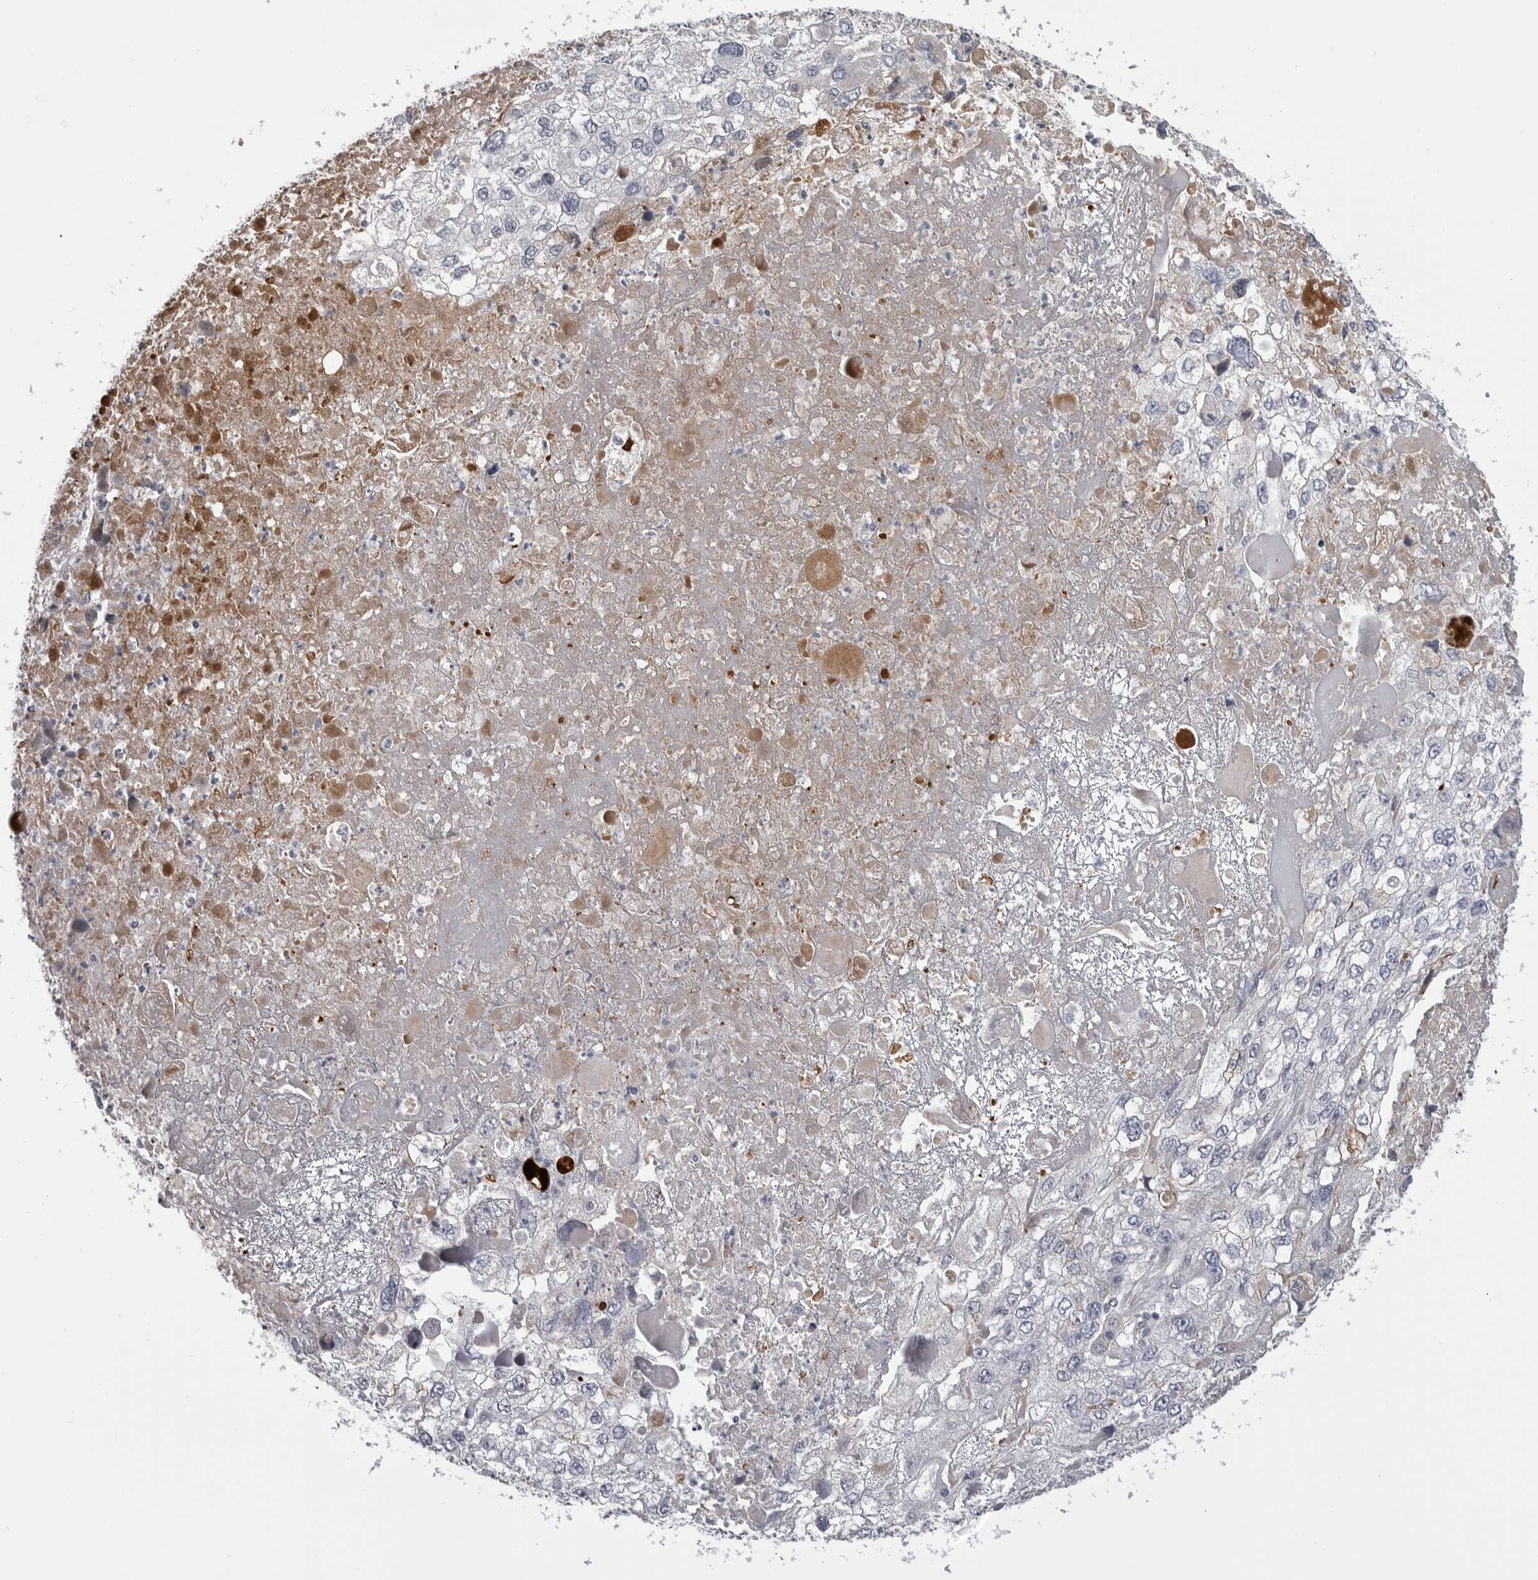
{"staining": {"intensity": "negative", "quantity": "none", "location": "none"}, "tissue": "endometrial cancer", "cell_type": "Tumor cells", "image_type": "cancer", "snomed": [{"axis": "morphology", "description": "Adenocarcinoma, NOS"}, {"axis": "topography", "description": "Endometrium"}], "caption": "Tumor cells are negative for protein expression in human endometrial cancer.", "gene": "SERPING1", "patient": {"sex": "female", "age": 49}}